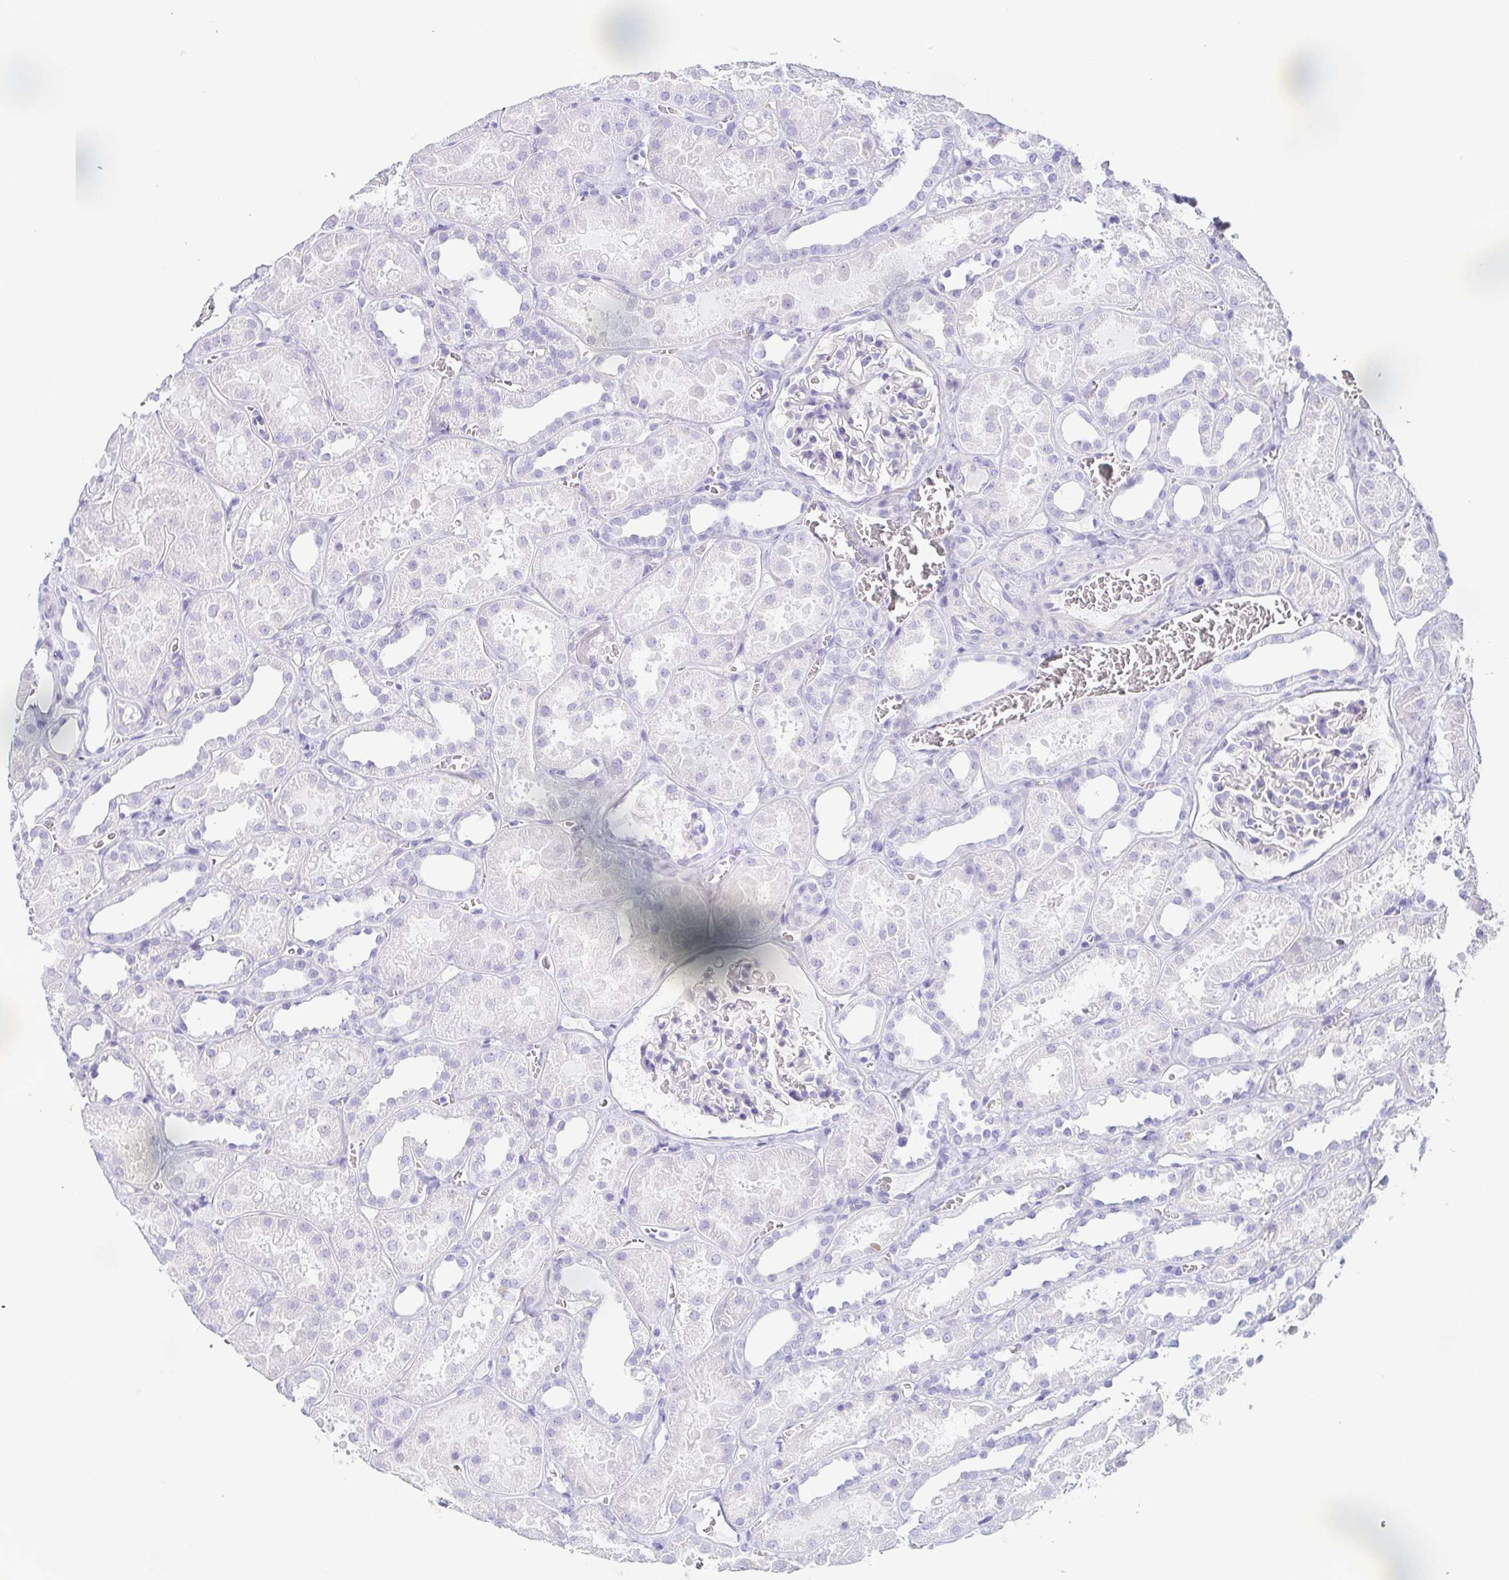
{"staining": {"intensity": "negative", "quantity": "none", "location": "none"}, "tissue": "kidney", "cell_type": "Cells in glomeruli", "image_type": "normal", "snomed": [{"axis": "morphology", "description": "Normal tissue, NOS"}, {"axis": "topography", "description": "Kidney"}], "caption": "A histopathology image of kidney stained for a protein exhibits no brown staining in cells in glomeruli. The staining was performed using DAB (3,3'-diaminobenzidine) to visualize the protein expression in brown, while the nuclei were stained in blue with hematoxylin (Magnification: 20x).", "gene": "ENSG00000275778", "patient": {"sex": "female", "age": 41}}